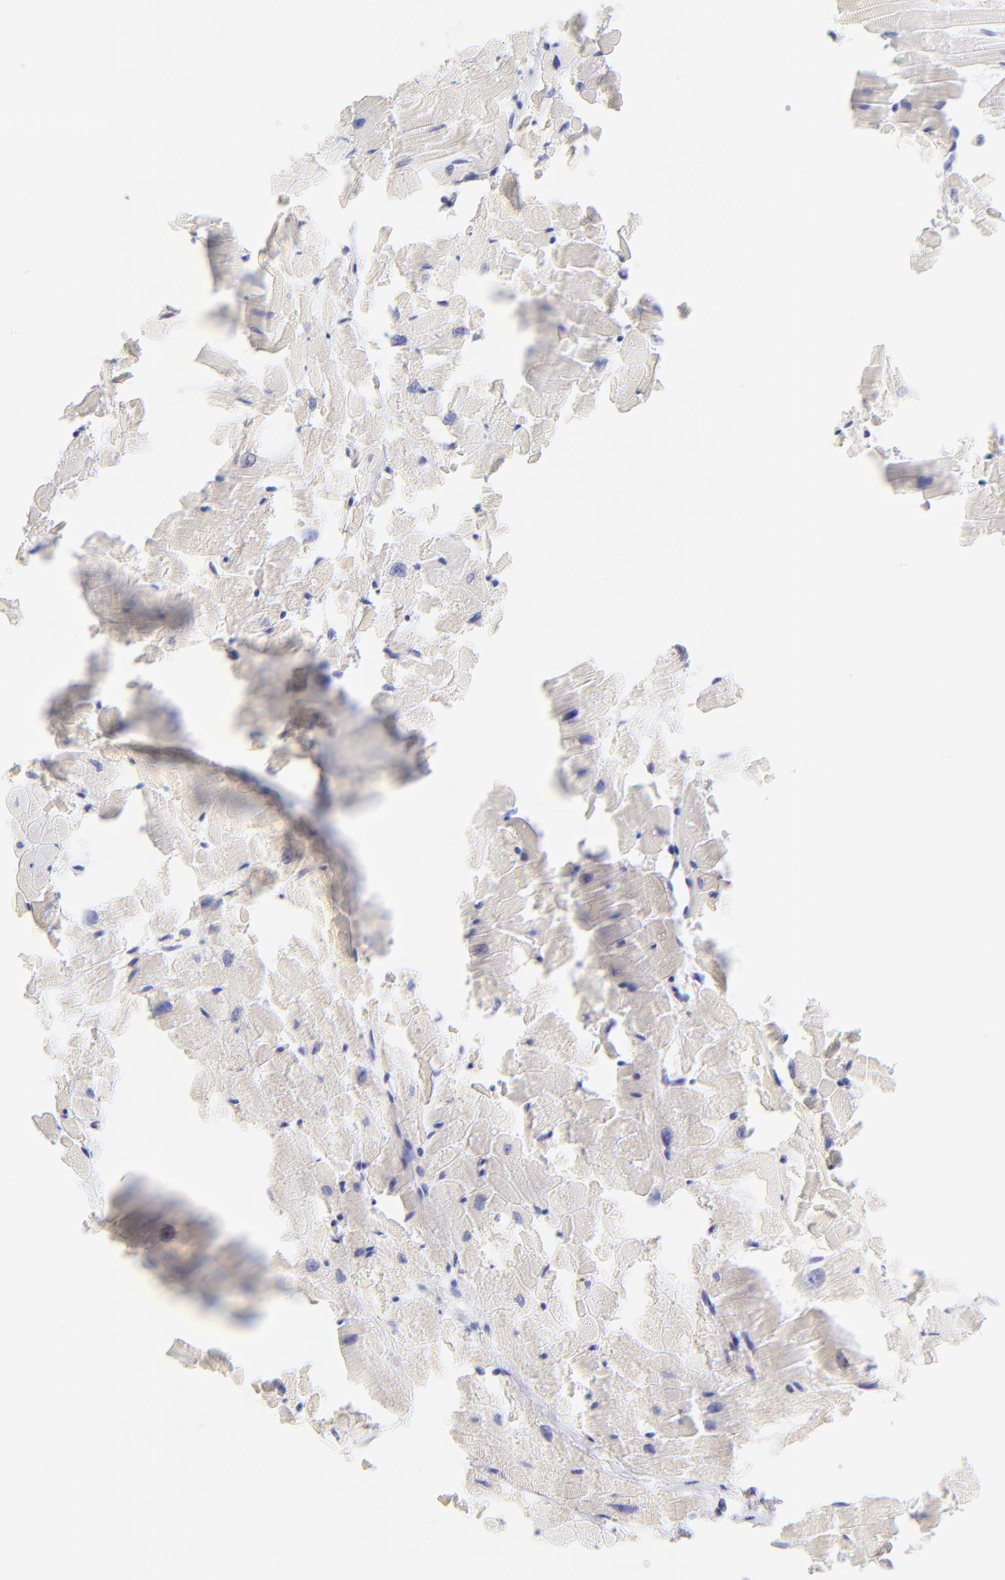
{"staining": {"intensity": "negative", "quantity": "none", "location": "none"}, "tissue": "heart muscle", "cell_type": "Cardiomyocytes", "image_type": "normal", "snomed": [{"axis": "morphology", "description": "Normal tissue, NOS"}, {"axis": "topography", "description": "Heart"}], "caption": "Immunohistochemical staining of normal human heart muscle demonstrates no significant staining in cardiomyocytes. (Stains: DAB (3,3'-diaminobenzidine) immunohistochemistry with hematoxylin counter stain, Microscopy: brightfield microscopy at high magnification).", "gene": "IRAG2", "patient": {"sex": "female", "age": 19}}